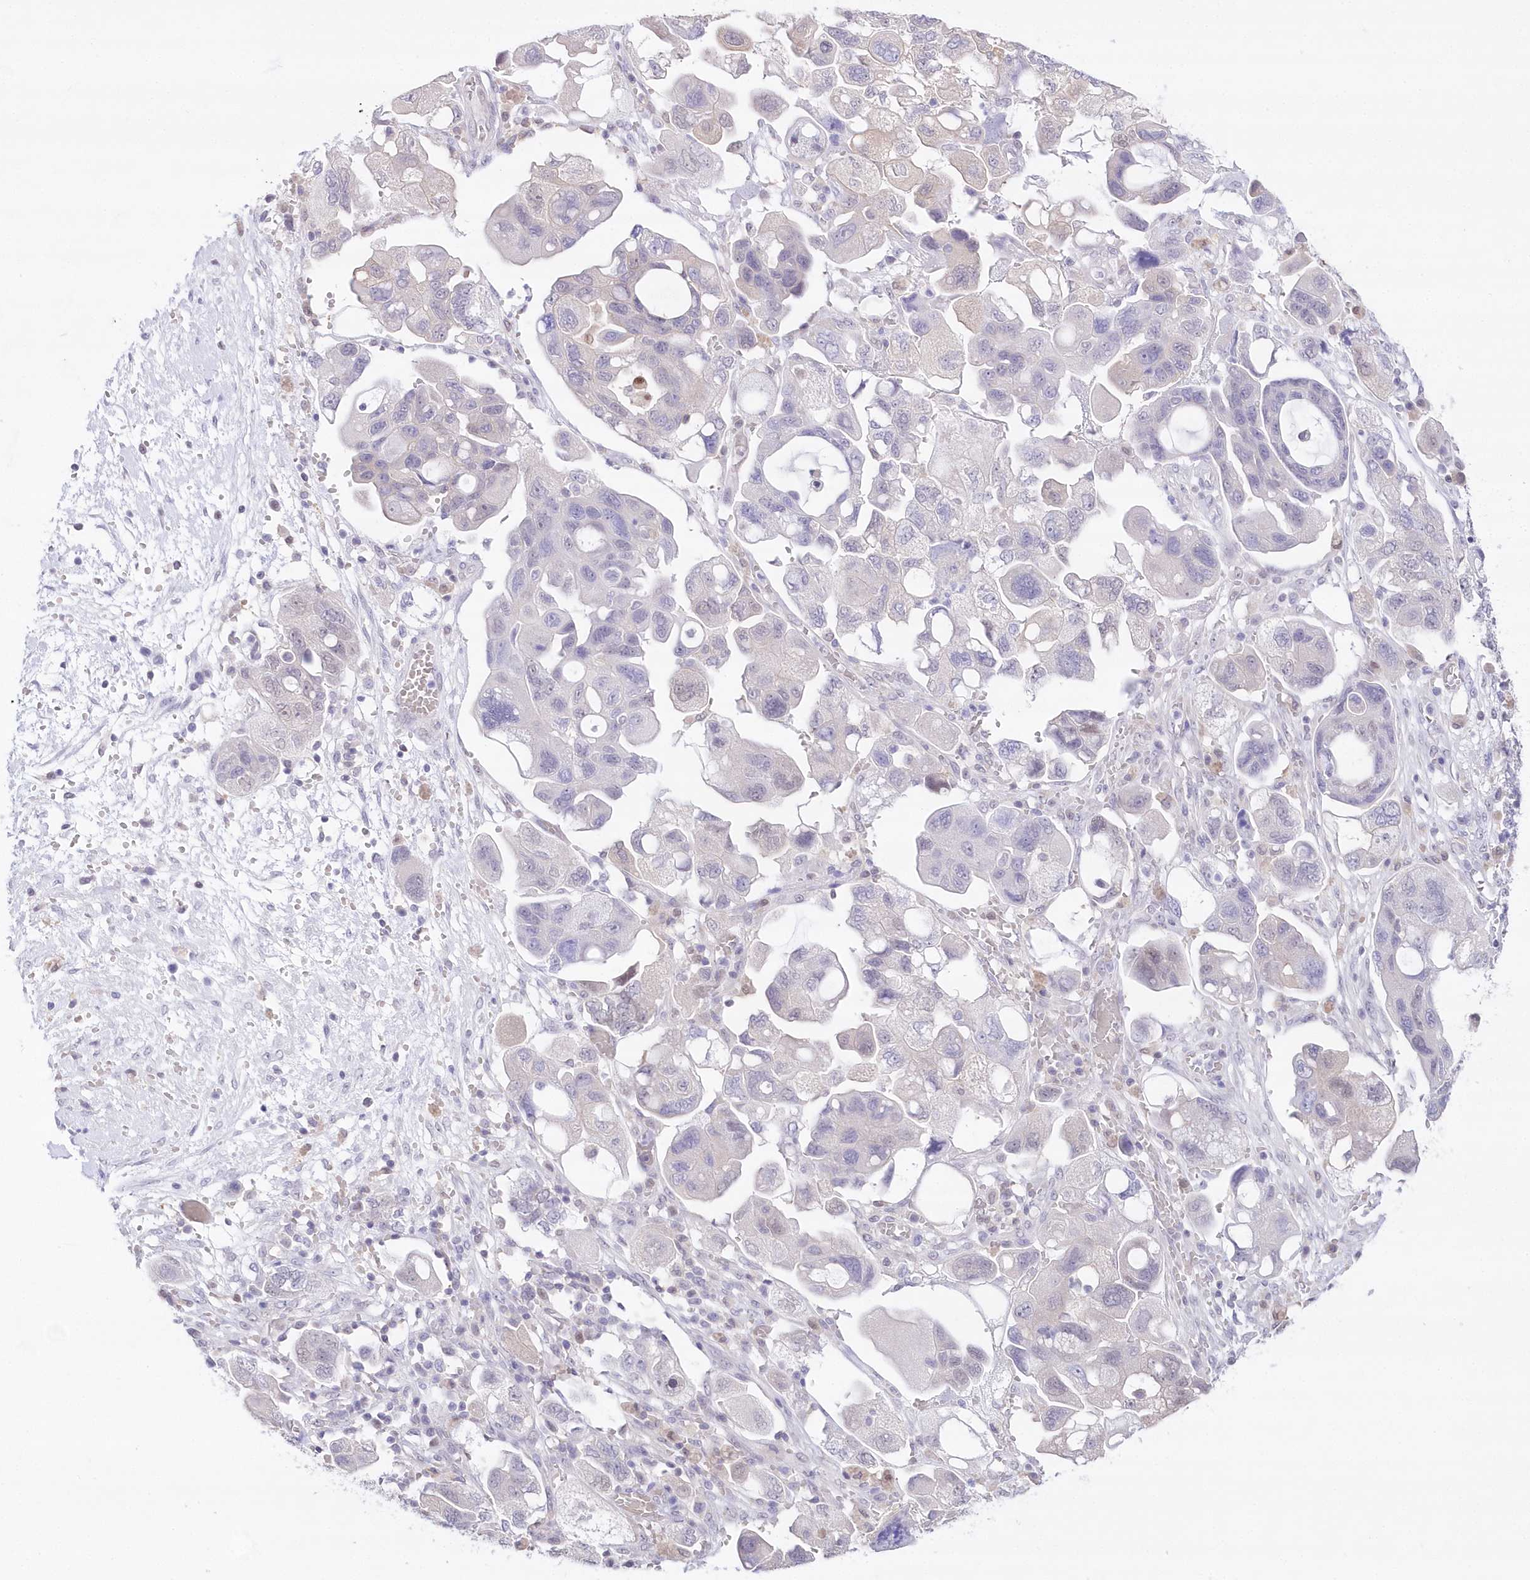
{"staining": {"intensity": "negative", "quantity": "none", "location": "none"}, "tissue": "ovarian cancer", "cell_type": "Tumor cells", "image_type": "cancer", "snomed": [{"axis": "morphology", "description": "Carcinoma, NOS"}, {"axis": "morphology", "description": "Cystadenocarcinoma, serous, NOS"}, {"axis": "topography", "description": "Ovary"}], "caption": "A micrograph of carcinoma (ovarian) stained for a protein displays no brown staining in tumor cells.", "gene": "UBA6", "patient": {"sex": "female", "age": 69}}